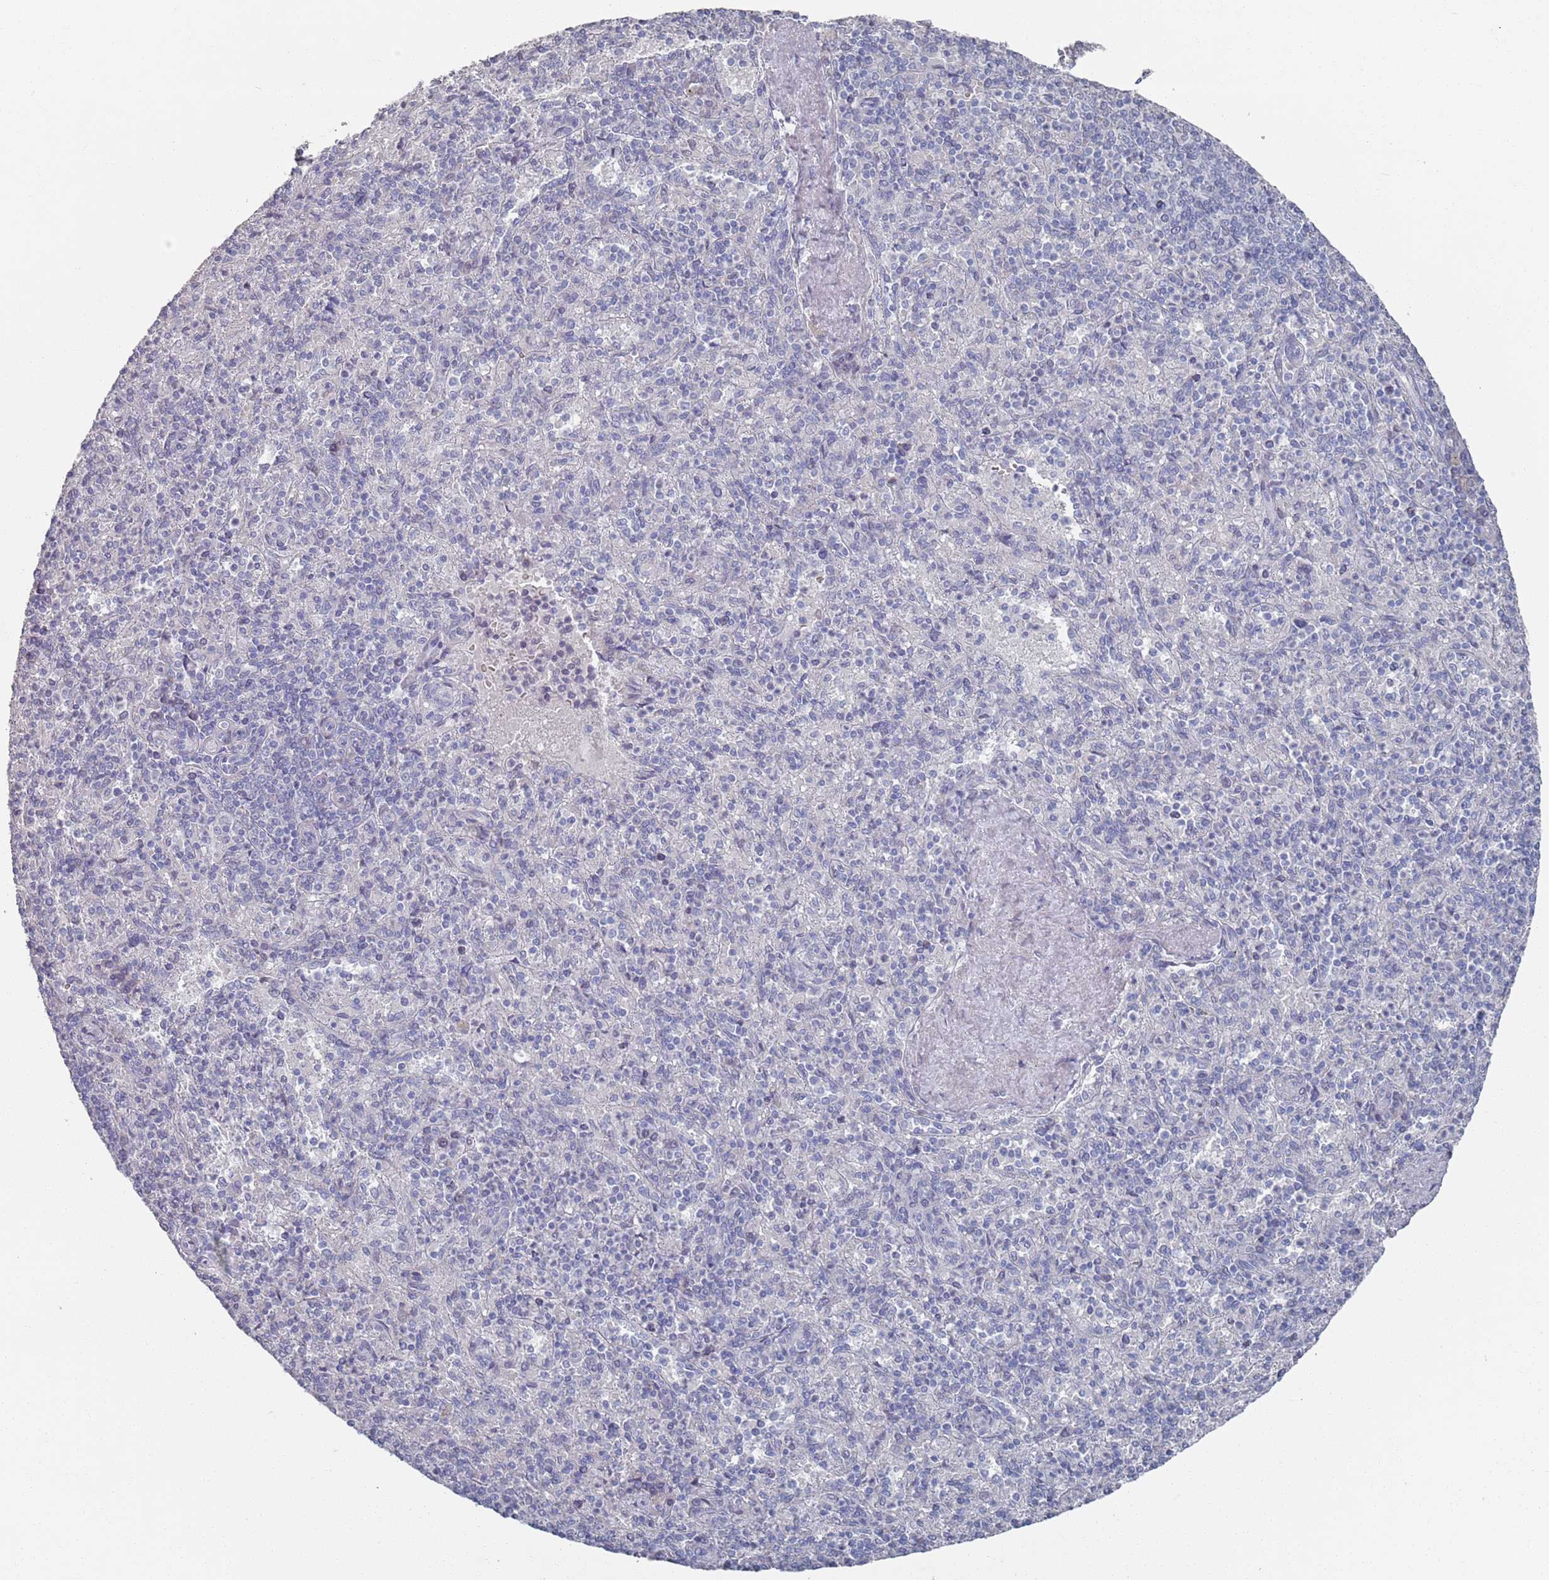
{"staining": {"intensity": "negative", "quantity": "none", "location": "none"}, "tissue": "spleen", "cell_type": "Cells in red pulp", "image_type": "normal", "snomed": [{"axis": "morphology", "description": "Normal tissue, NOS"}, {"axis": "topography", "description": "Spleen"}], "caption": "A histopathology image of spleen stained for a protein shows no brown staining in cells in red pulp. The staining was performed using DAB to visualize the protein expression in brown, while the nuclei were stained in blue with hematoxylin (Magnification: 20x).", "gene": "PROM2", "patient": {"sex": "male", "age": 82}}